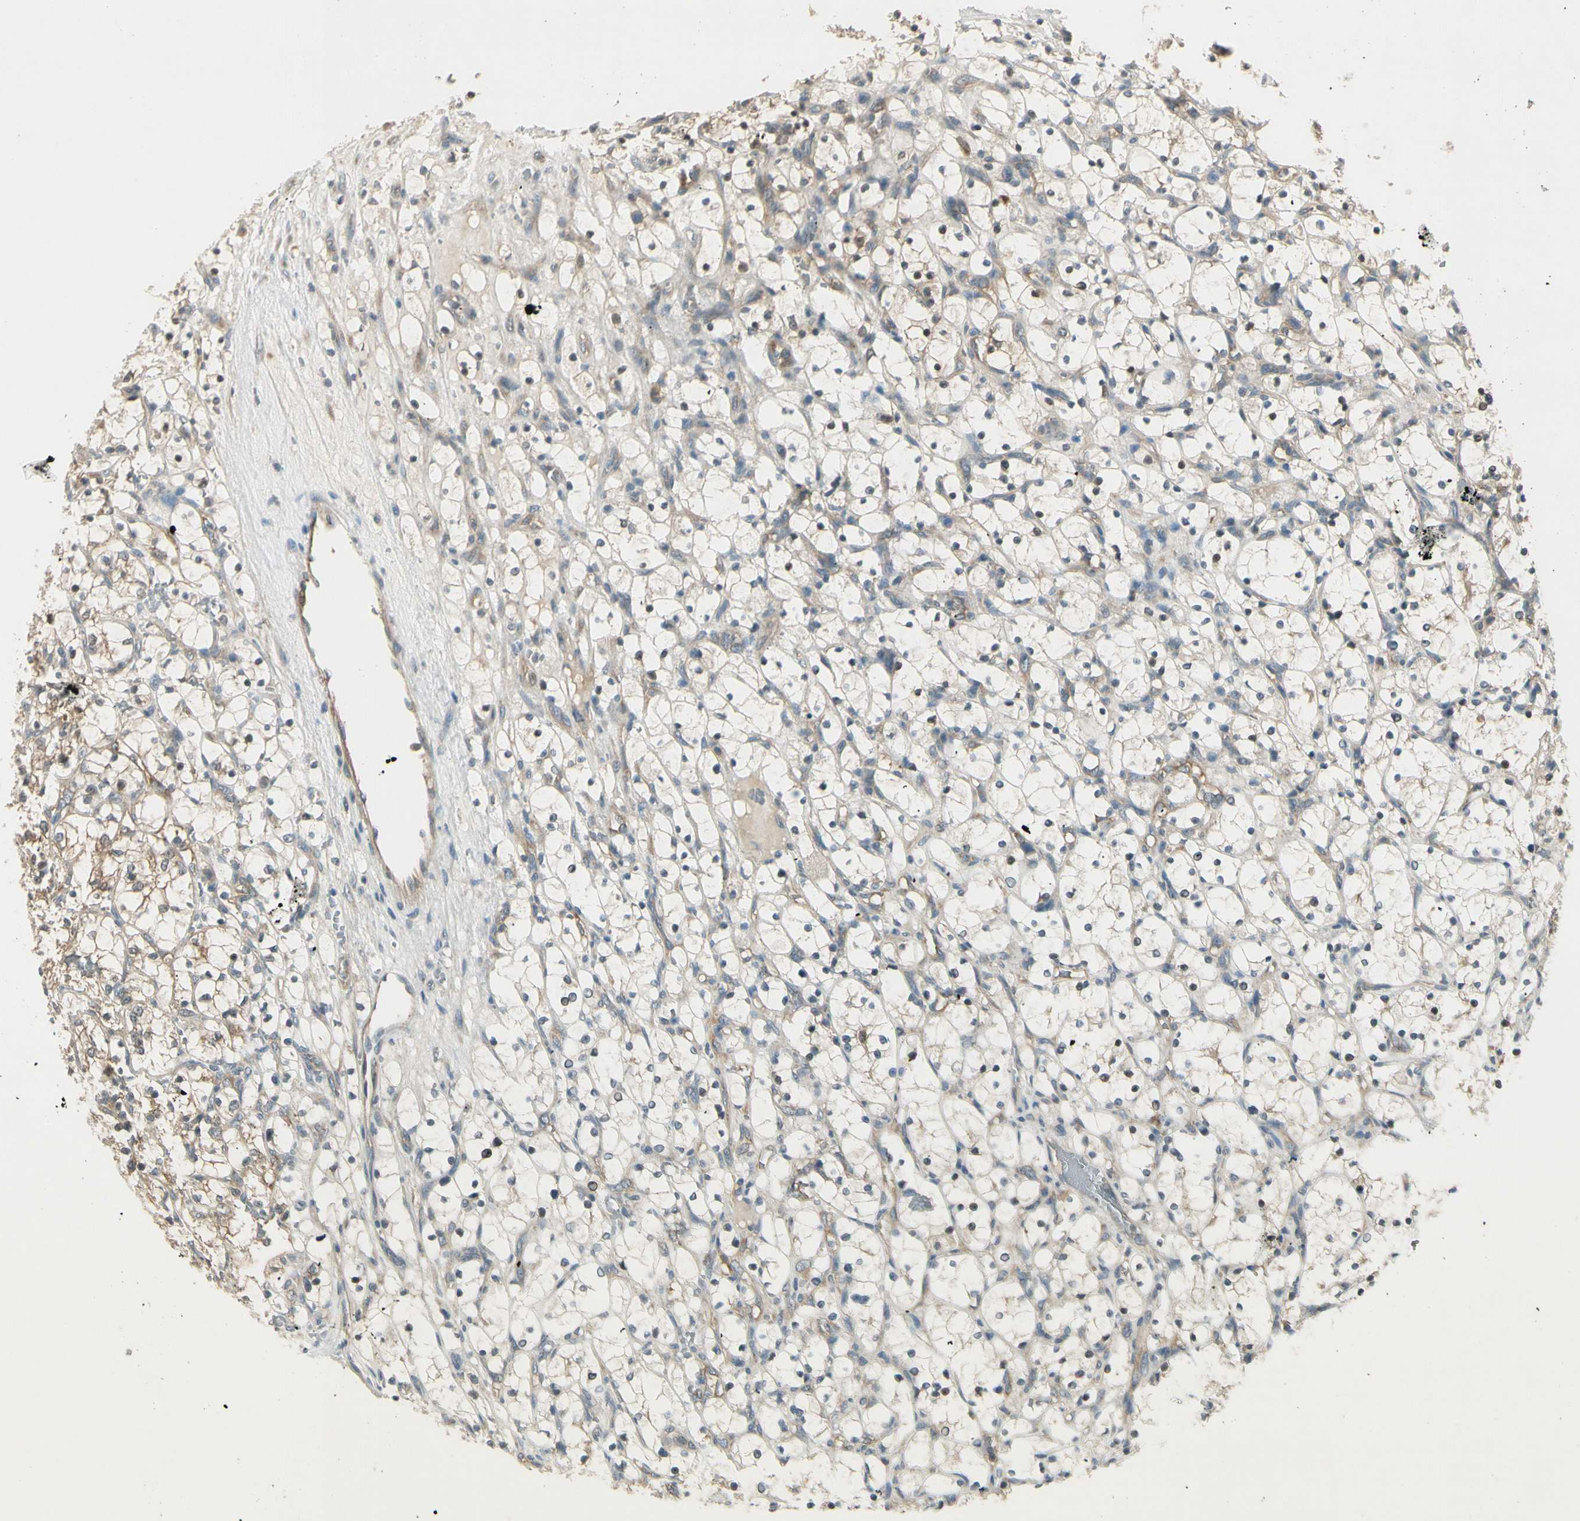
{"staining": {"intensity": "weak", "quantity": "<25%", "location": "cytoplasmic/membranous"}, "tissue": "renal cancer", "cell_type": "Tumor cells", "image_type": "cancer", "snomed": [{"axis": "morphology", "description": "Adenocarcinoma, NOS"}, {"axis": "topography", "description": "Kidney"}], "caption": "An immunohistochemistry image of adenocarcinoma (renal) is shown. There is no staining in tumor cells of adenocarcinoma (renal).", "gene": "IPO5", "patient": {"sex": "female", "age": 69}}